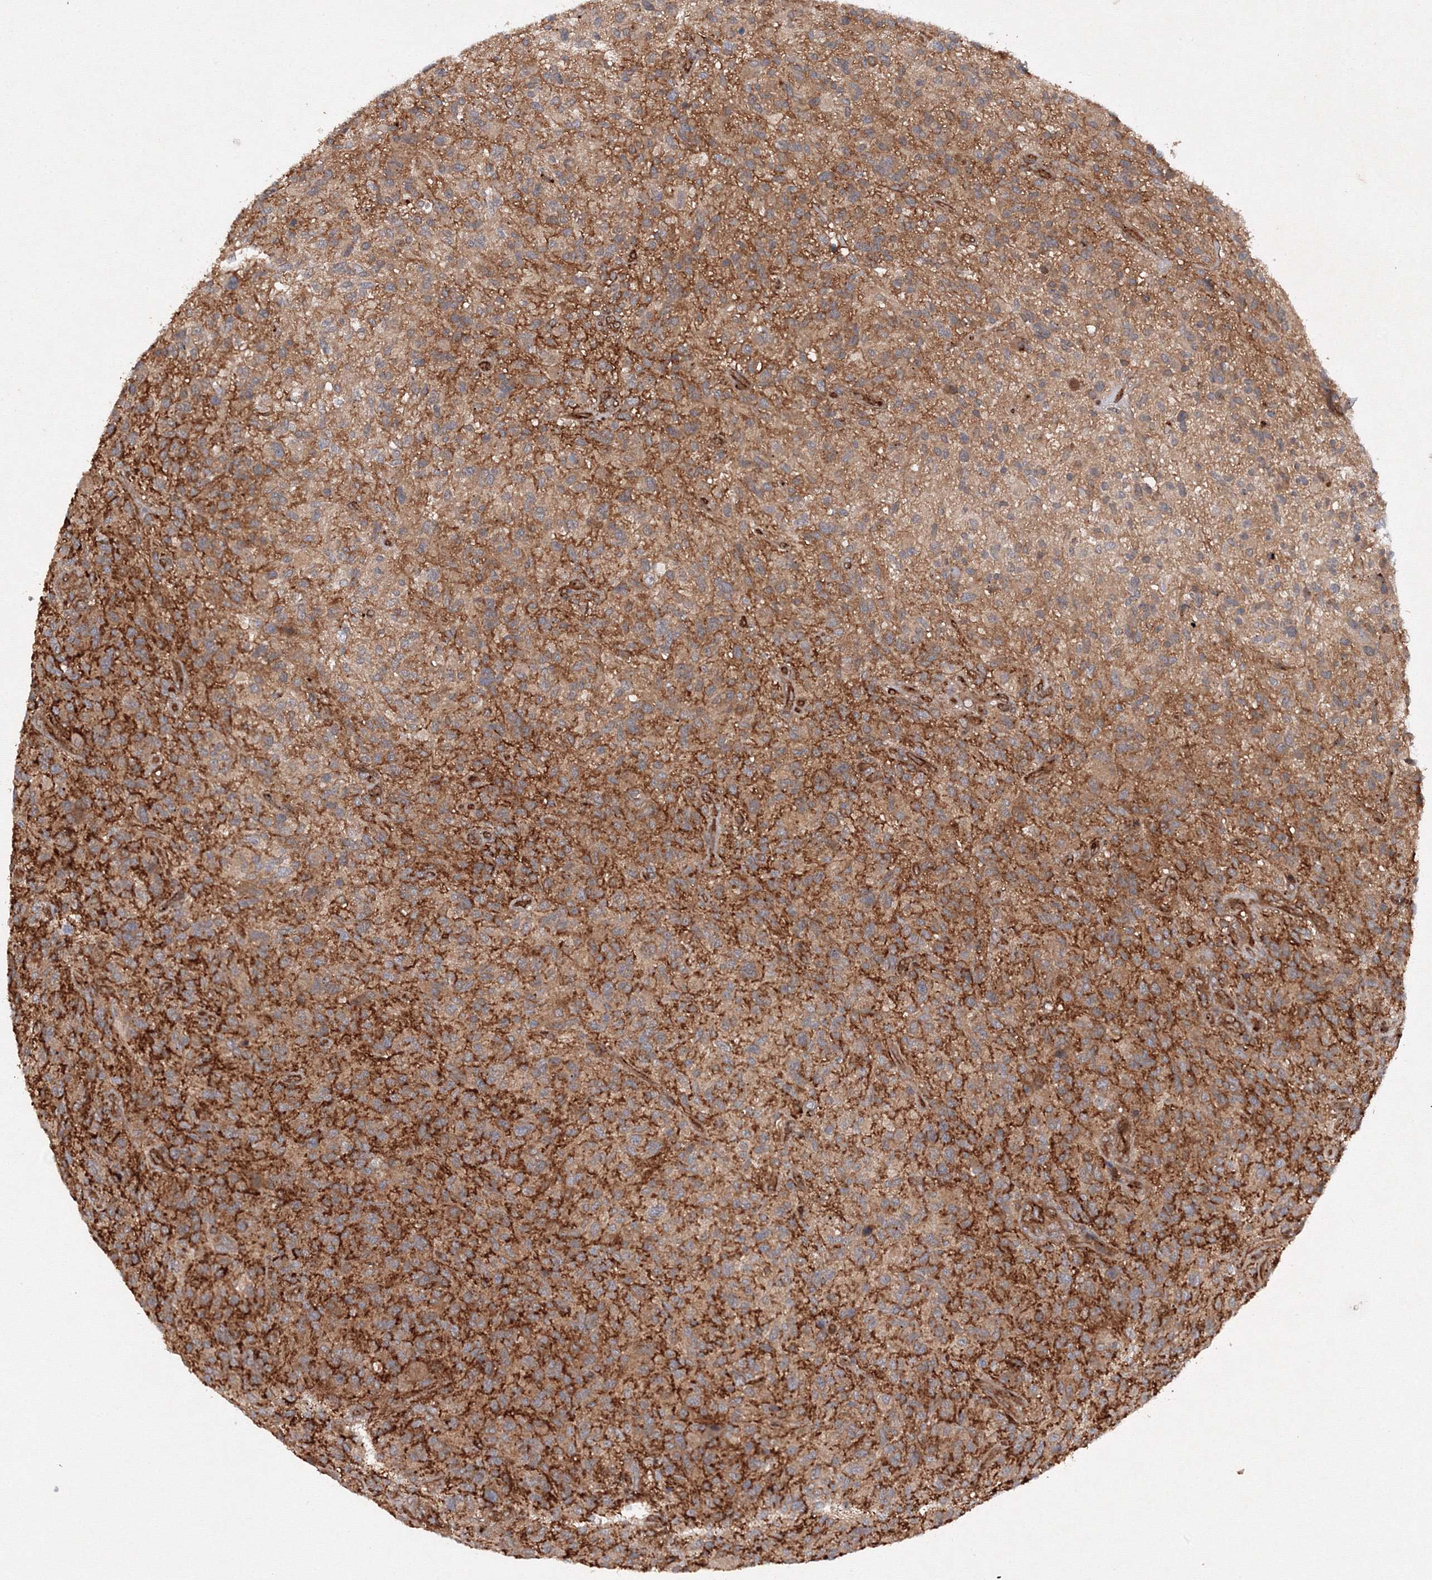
{"staining": {"intensity": "weak", "quantity": "25%-75%", "location": "cytoplasmic/membranous"}, "tissue": "glioma", "cell_type": "Tumor cells", "image_type": "cancer", "snomed": [{"axis": "morphology", "description": "Glioma, malignant, High grade"}, {"axis": "topography", "description": "Brain"}], "caption": "Protein positivity by immunohistochemistry (IHC) demonstrates weak cytoplasmic/membranous staining in about 25%-75% of tumor cells in high-grade glioma (malignant).", "gene": "DCTD", "patient": {"sex": "male", "age": 47}}